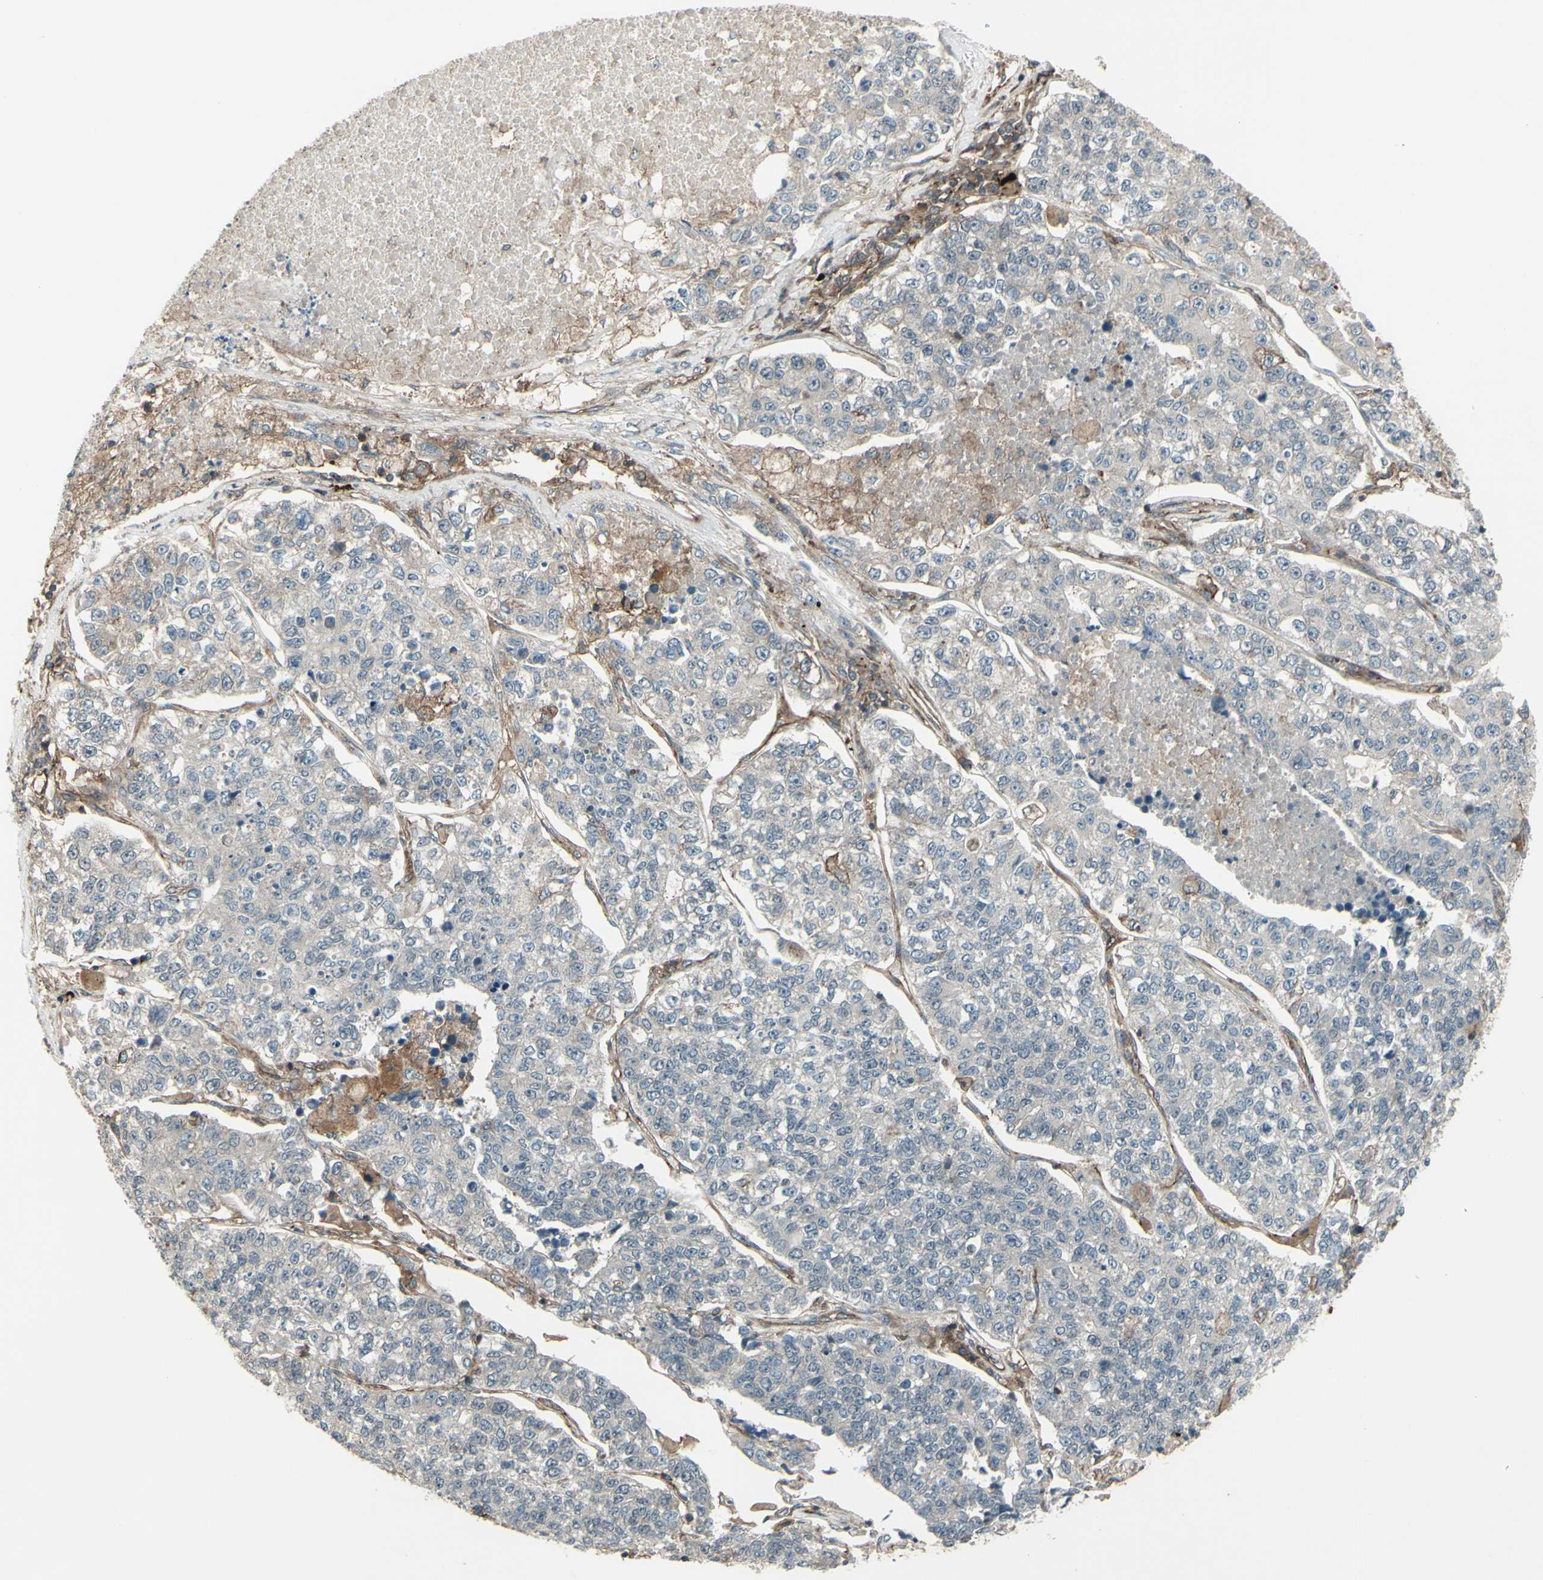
{"staining": {"intensity": "negative", "quantity": "none", "location": "none"}, "tissue": "lung cancer", "cell_type": "Tumor cells", "image_type": "cancer", "snomed": [{"axis": "morphology", "description": "Adenocarcinoma, NOS"}, {"axis": "topography", "description": "Lung"}], "caption": "A high-resolution histopathology image shows IHC staining of lung adenocarcinoma, which exhibits no significant staining in tumor cells.", "gene": "FXYD5", "patient": {"sex": "male", "age": 49}}